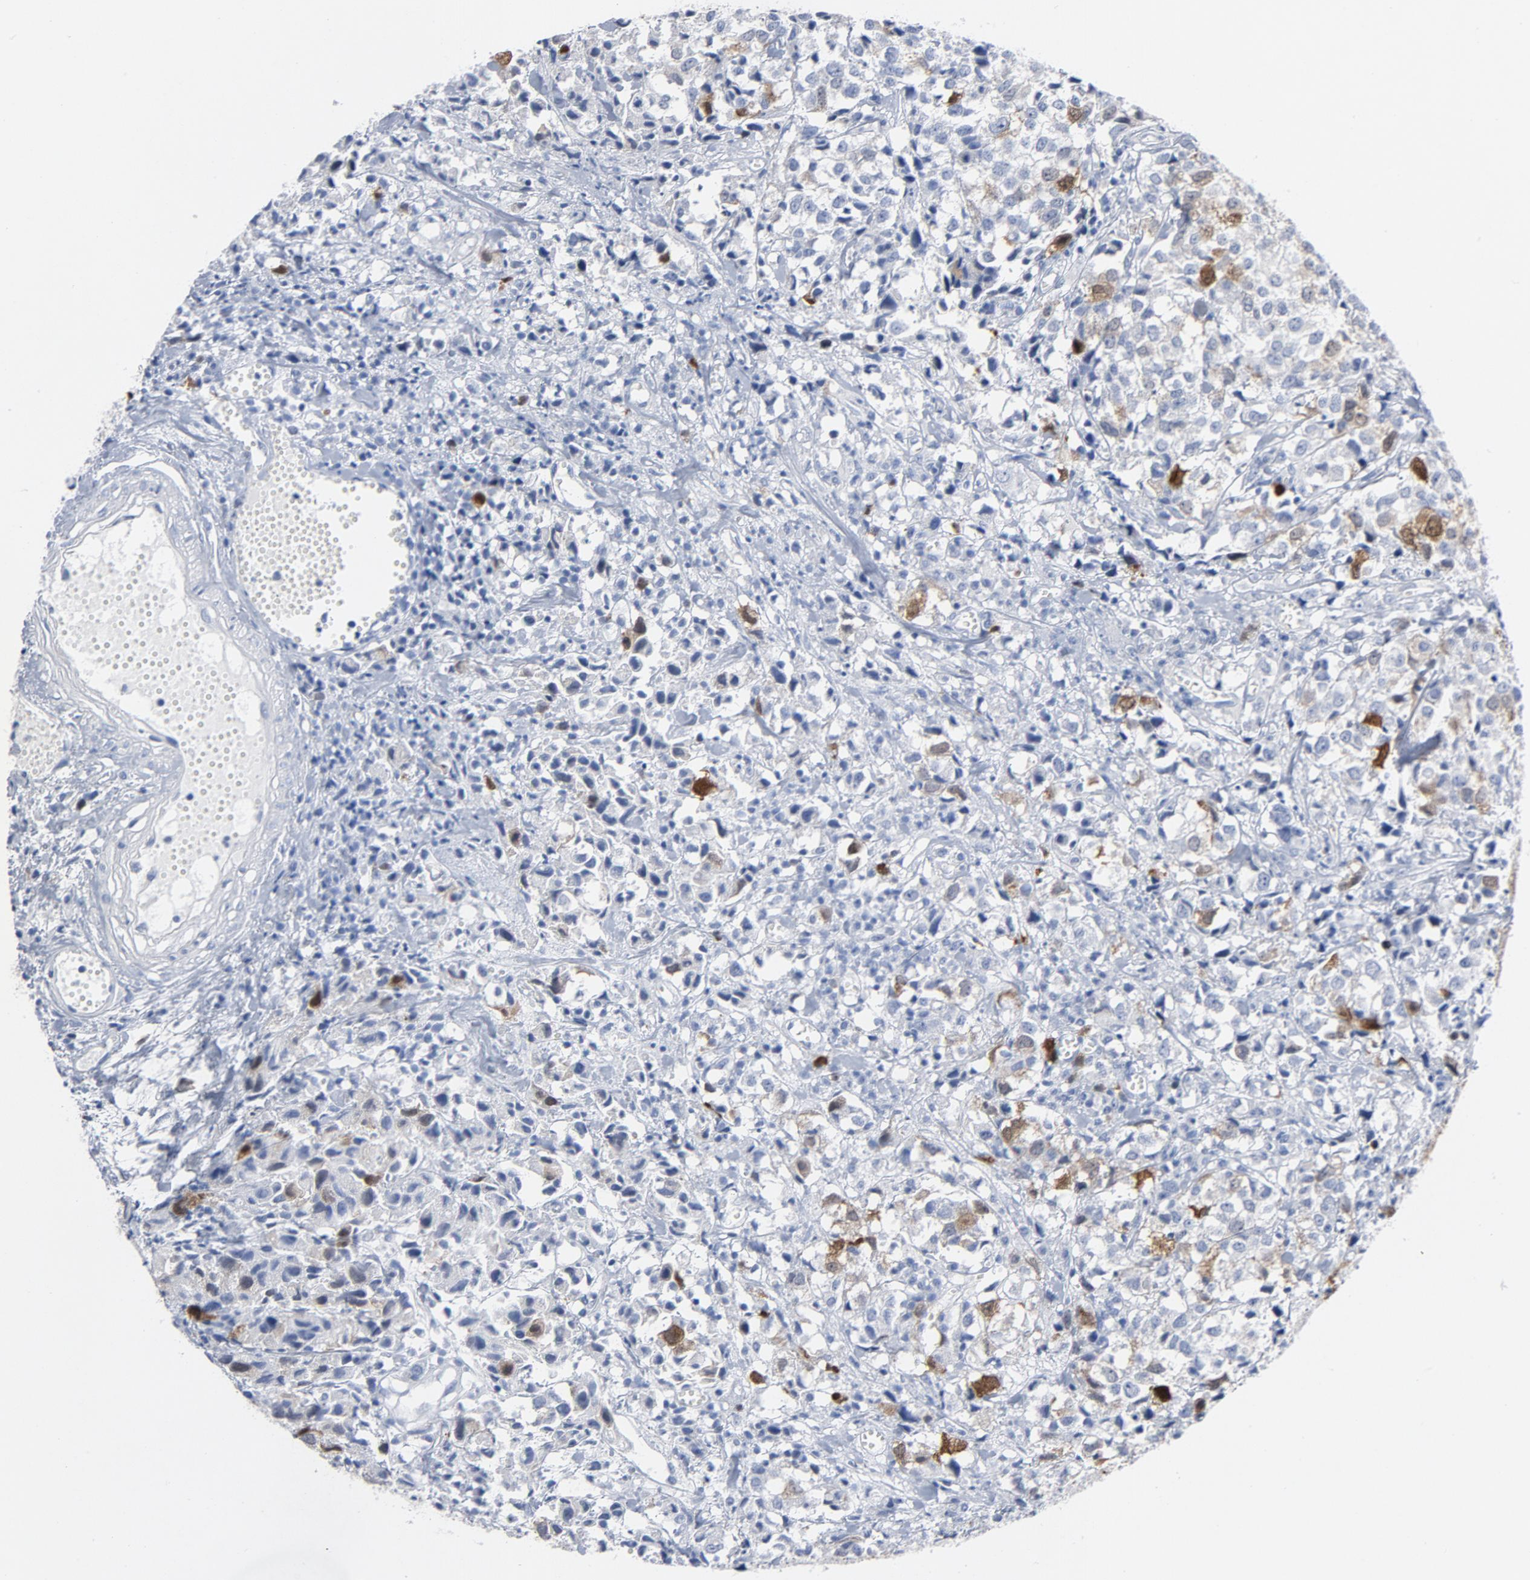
{"staining": {"intensity": "moderate", "quantity": "25%-75%", "location": "cytoplasmic/membranous,nuclear"}, "tissue": "urothelial cancer", "cell_type": "Tumor cells", "image_type": "cancer", "snomed": [{"axis": "morphology", "description": "Urothelial carcinoma, High grade"}, {"axis": "topography", "description": "Urinary bladder"}], "caption": "Urothelial carcinoma (high-grade) was stained to show a protein in brown. There is medium levels of moderate cytoplasmic/membranous and nuclear expression in approximately 25%-75% of tumor cells.", "gene": "CDC20", "patient": {"sex": "female", "age": 75}}